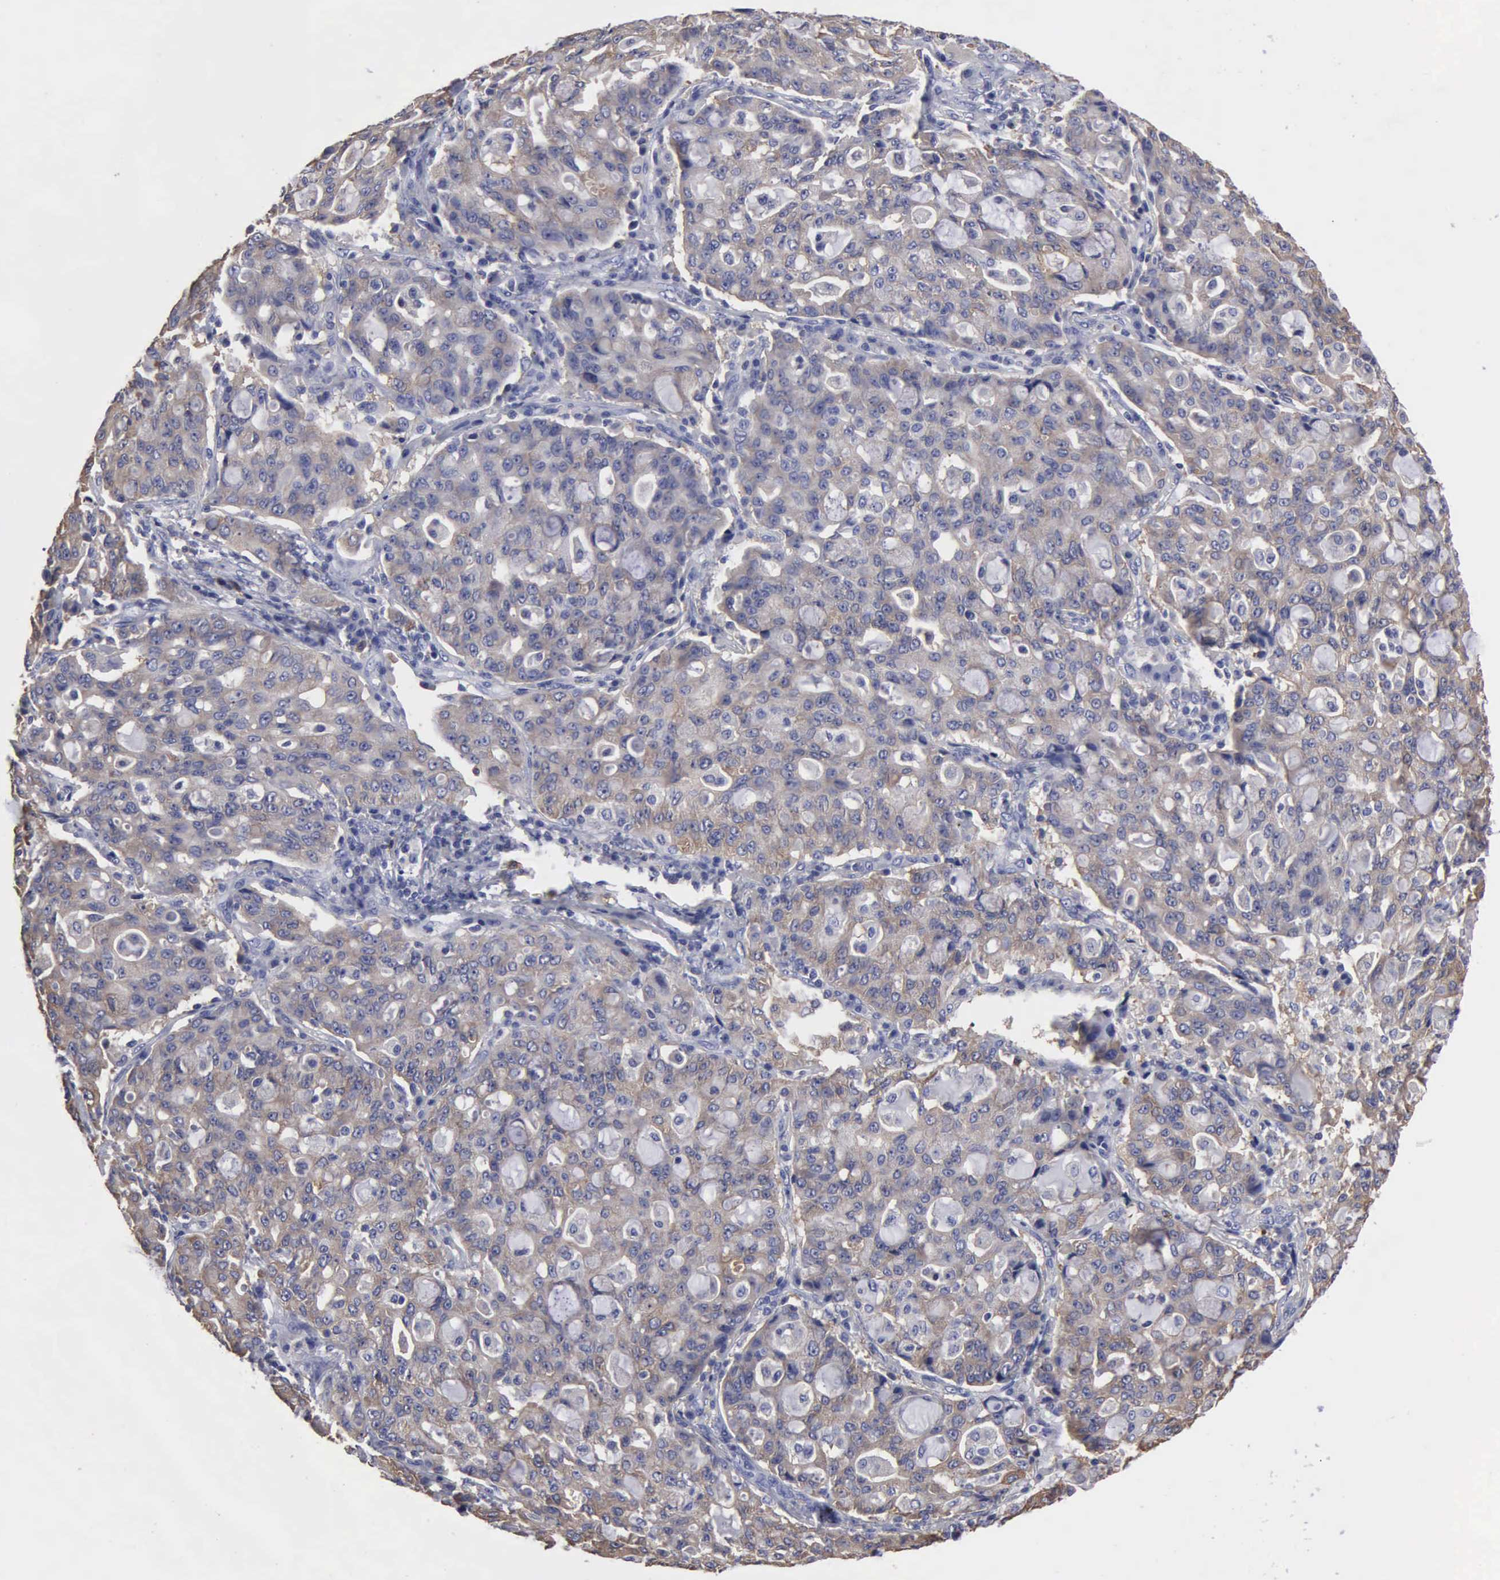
{"staining": {"intensity": "weak", "quantity": "25%-75%", "location": "cytoplasmic/membranous"}, "tissue": "lung cancer", "cell_type": "Tumor cells", "image_type": "cancer", "snomed": [{"axis": "morphology", "description": "Adenocarcinoma, NOS"}, {"axis": "topography", "description": "Lung"}], "caption": "A low amount of weak cytoplasmic/membranous staining is identified in approximately 25%-75% of tumor cells in lung adenocarcinoma tissue.", "gene": "G6PD", "patient": {"sex": "female", "age": 44}}